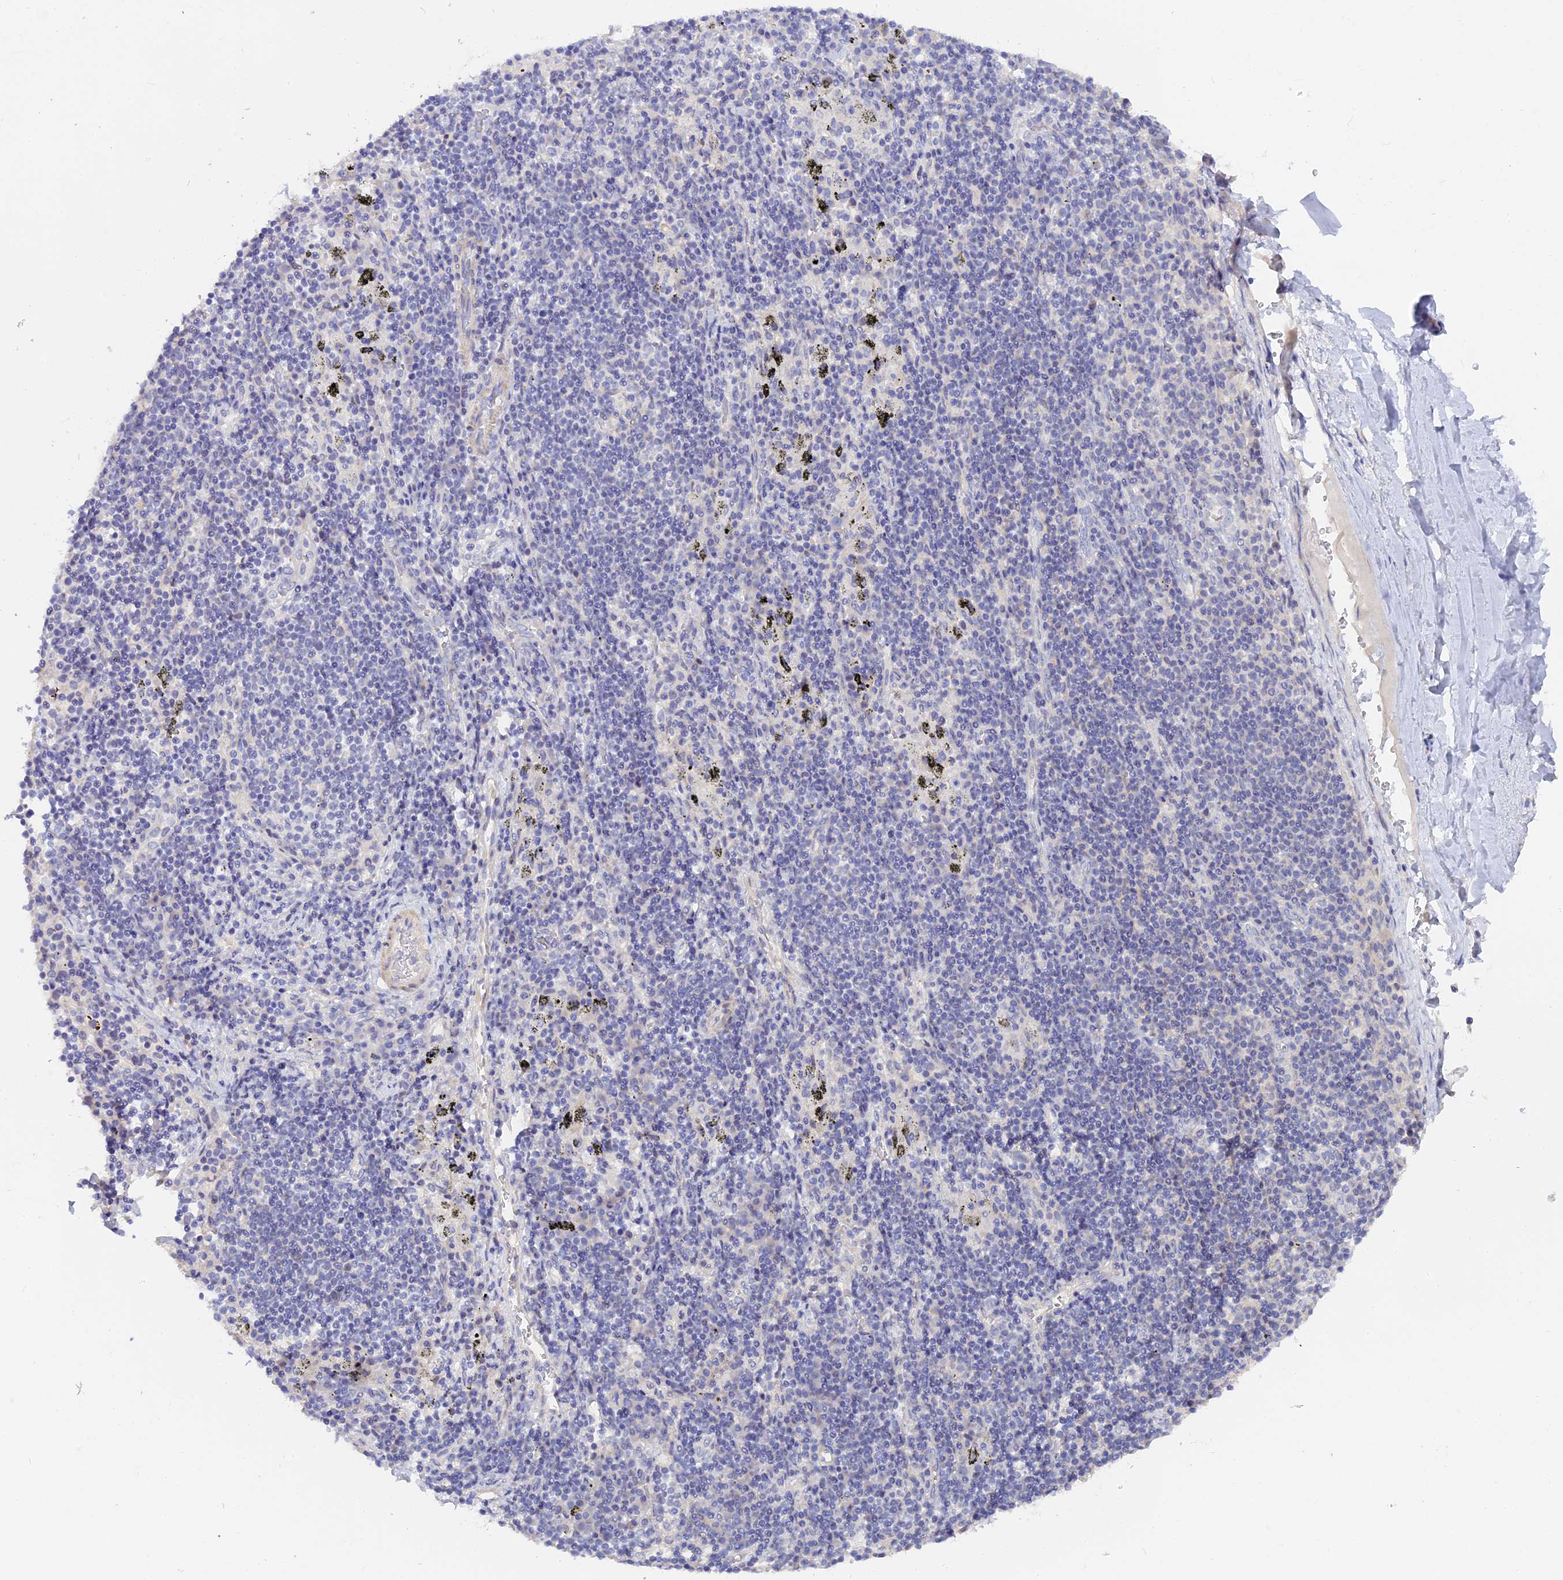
{"staining": {"intensity": "negative", "quantity": "none", "location": "none"}, "tissue": "adipose tissue", "cell_type": "Adipocytes", "image_type": "normal", "snomed": [{"axis": "morphology", "description": "Normal tissue, NOS"}, {"axis": "topography", "description": "Lymph node"}, {"axis": "topography", "description": "Cartilage tissue"}, {"axis": "topography", "description": "Bronchus"}], "caption": "This is an IHC histopathology image of benign human adipose tissue. There is no positivity in adipocytes.", "gene": "GLB1L", "patient": {"sex": "male", "age": 63}}